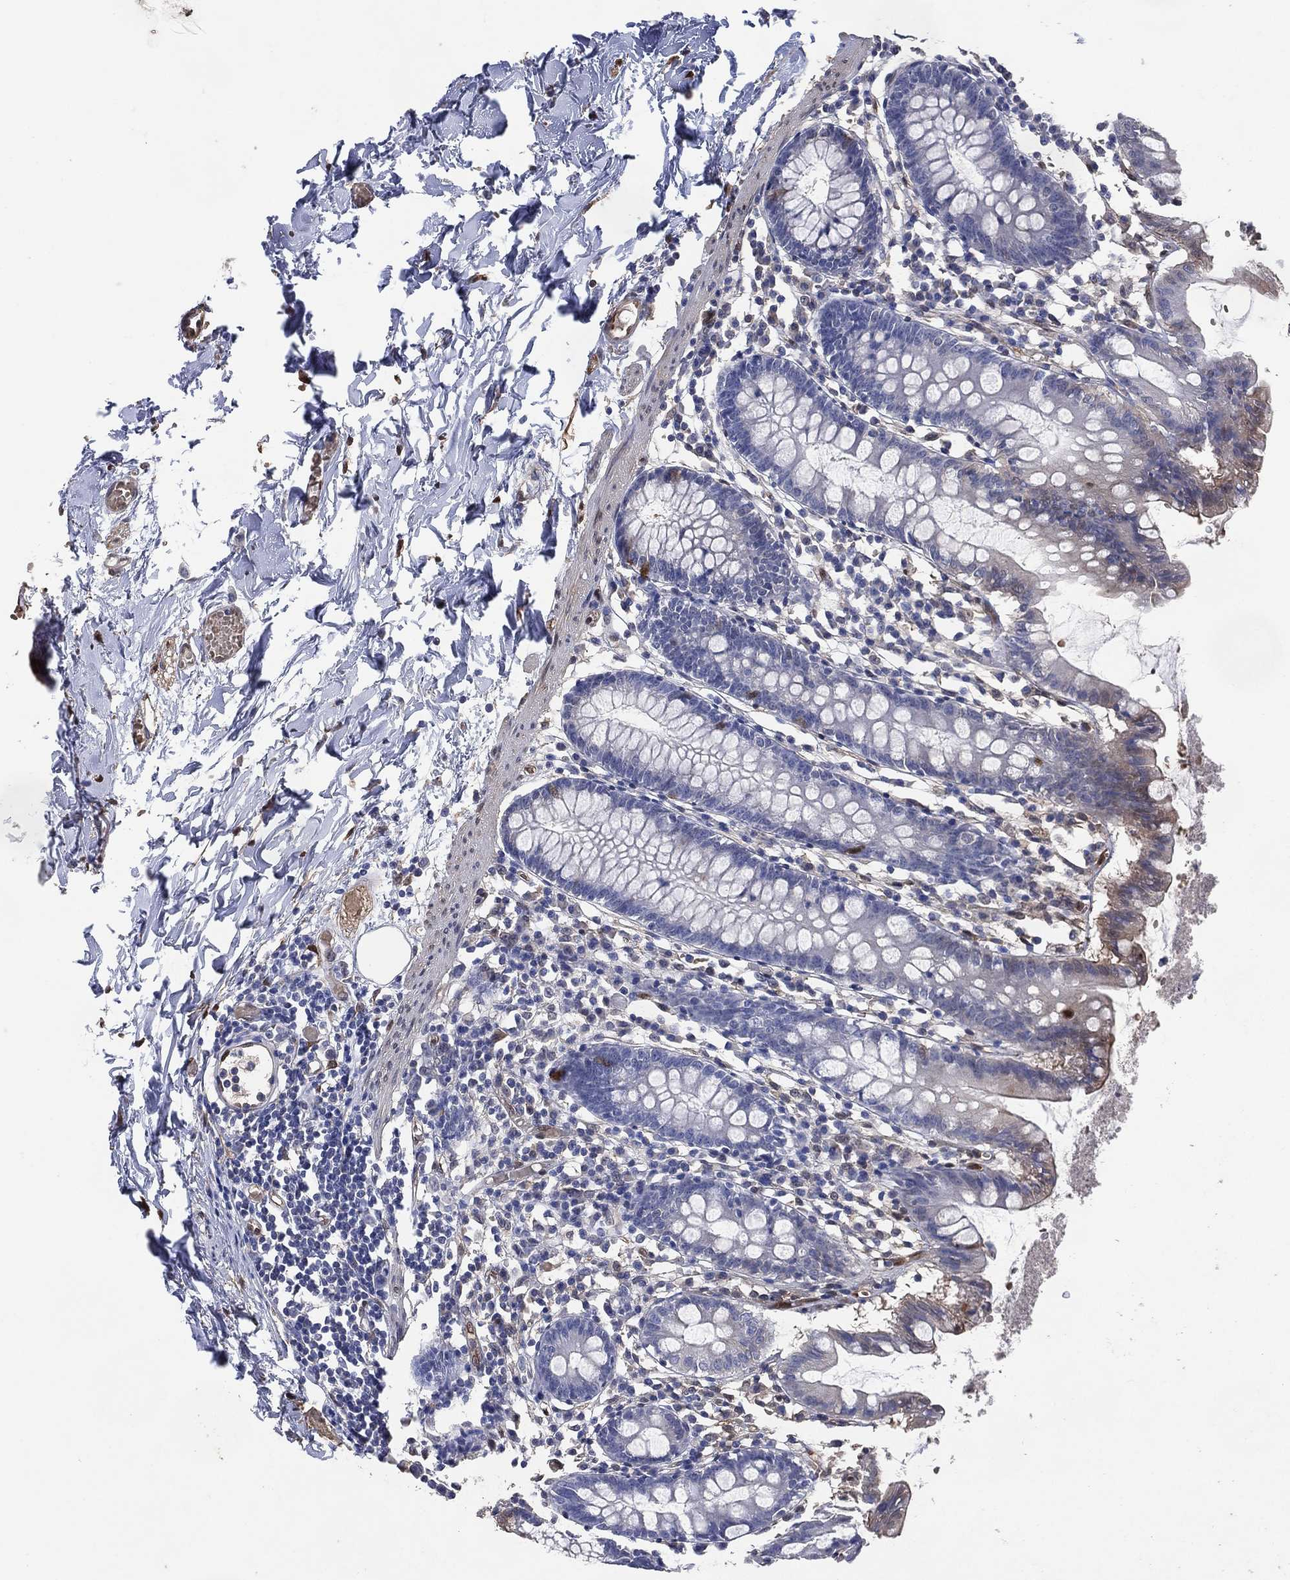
{"staining": {"intensity": "negative", "quantity": "none", "location": "none"}, "tissue": "small intestine", "cell_type": "Glandular cells", "image_type": "normal", "snomed": [{"axis": "morphology", "description": "Normal tissue, NOS"}, {"axis": "topography", "description": "Small intestine"}], "caption": "The immunohistochemistry (IHC) photomicrograph has no significant positivity in glandular cells of small intestine. (Brightfield microscopy of DAB (3,3'-diaminobenzidine) IHC at high magnification).", "gene": "AK1", "patient": {"sex": "female", "age": 90}}